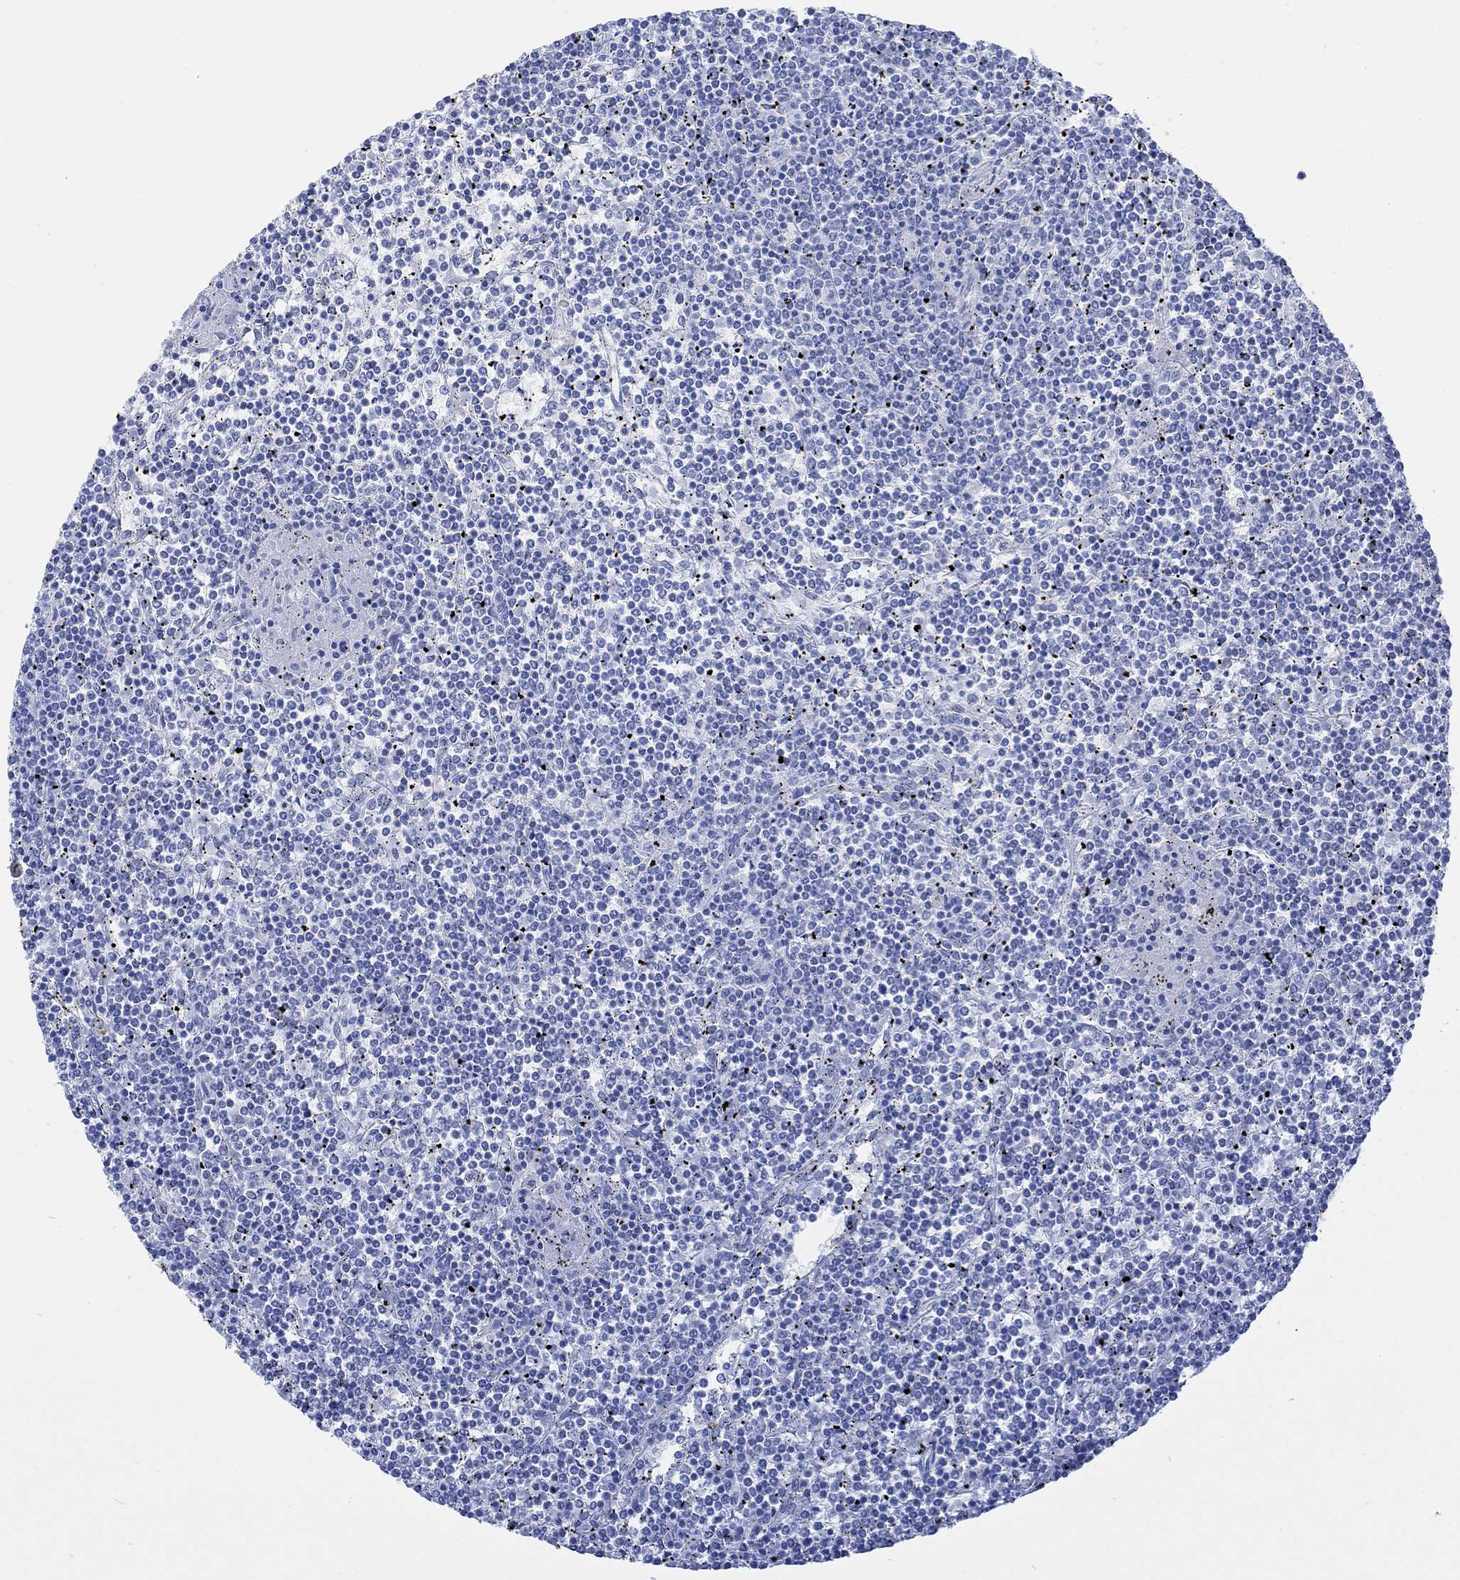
{"staining": {"intensity": "negative", "quantity": "none", "location": "none"}, "tissue": "lymphoma", "cell_type": "Tumor cells", "image_type": "cancer", "snomed": [{"axis": "morphology", "description": "Malignant lymphoma, non-Hodgkin's type, Low grade"}, {"axis": "topography", "description": "Spleen"}], "caption": "This is a image of IHC staining of lymphoma, which shows no expression in tumor cells.", "gene": "TPPP3", "patient": {"sex": "female", "age": 19}}